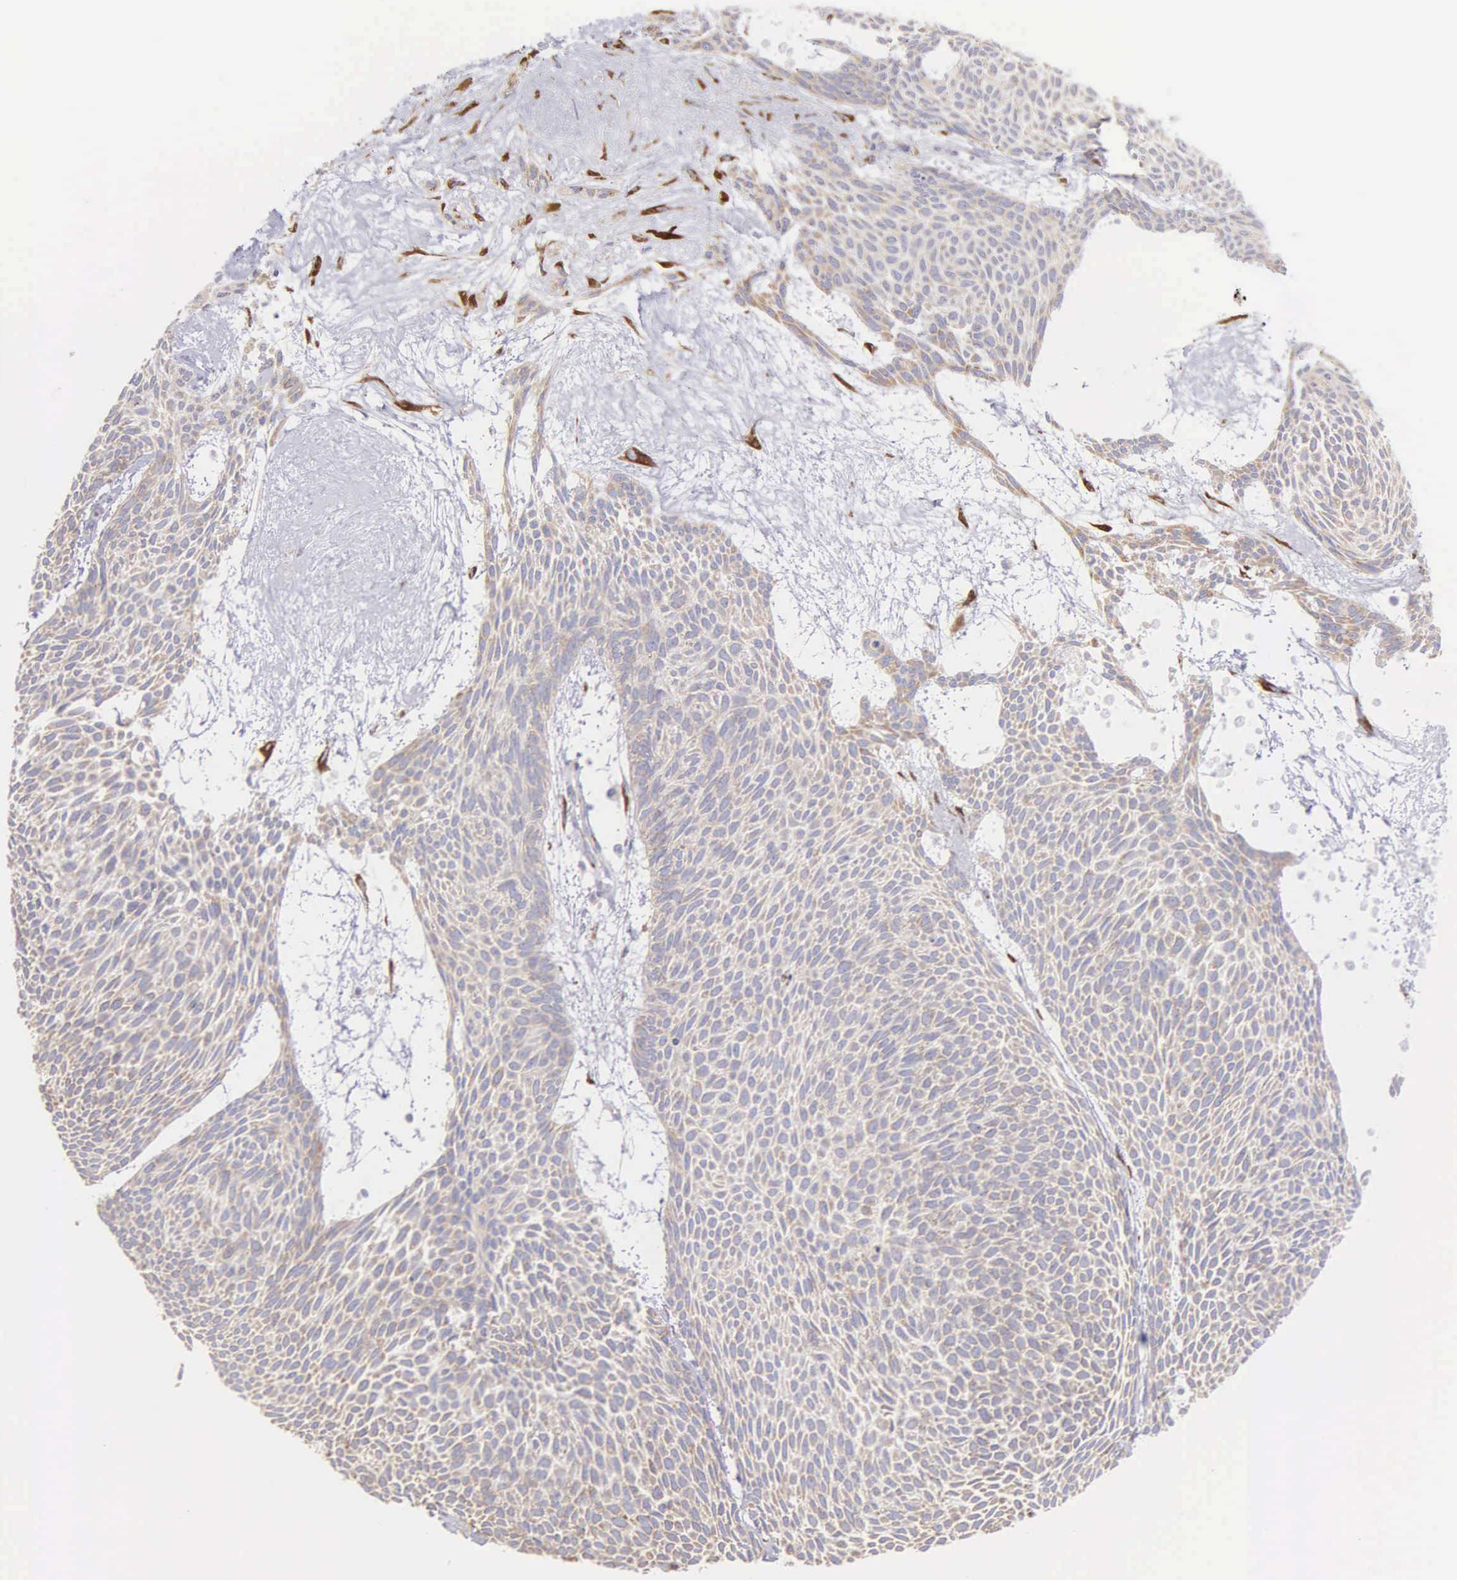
{"staining": {"intensity": "weak", "quantity": ">75%", "location": "cytoplasmic/membranous"}, "tissue": "skin cancer", "cell_type": "Tumor cells", "image_type": "cancer", "snomed": [{"axis": "morphology", "description": "Basal cell carcinoma"}, {"axis": "topography", "description": "Skin"}], "caption": "Tumor cells demonstrate weak cytoplasmic/membranous expression in about >75% of cells in skin basal cell carcinoma.", "gene": "CKAP4", "patient": {"sex": "male", "age": 84}}